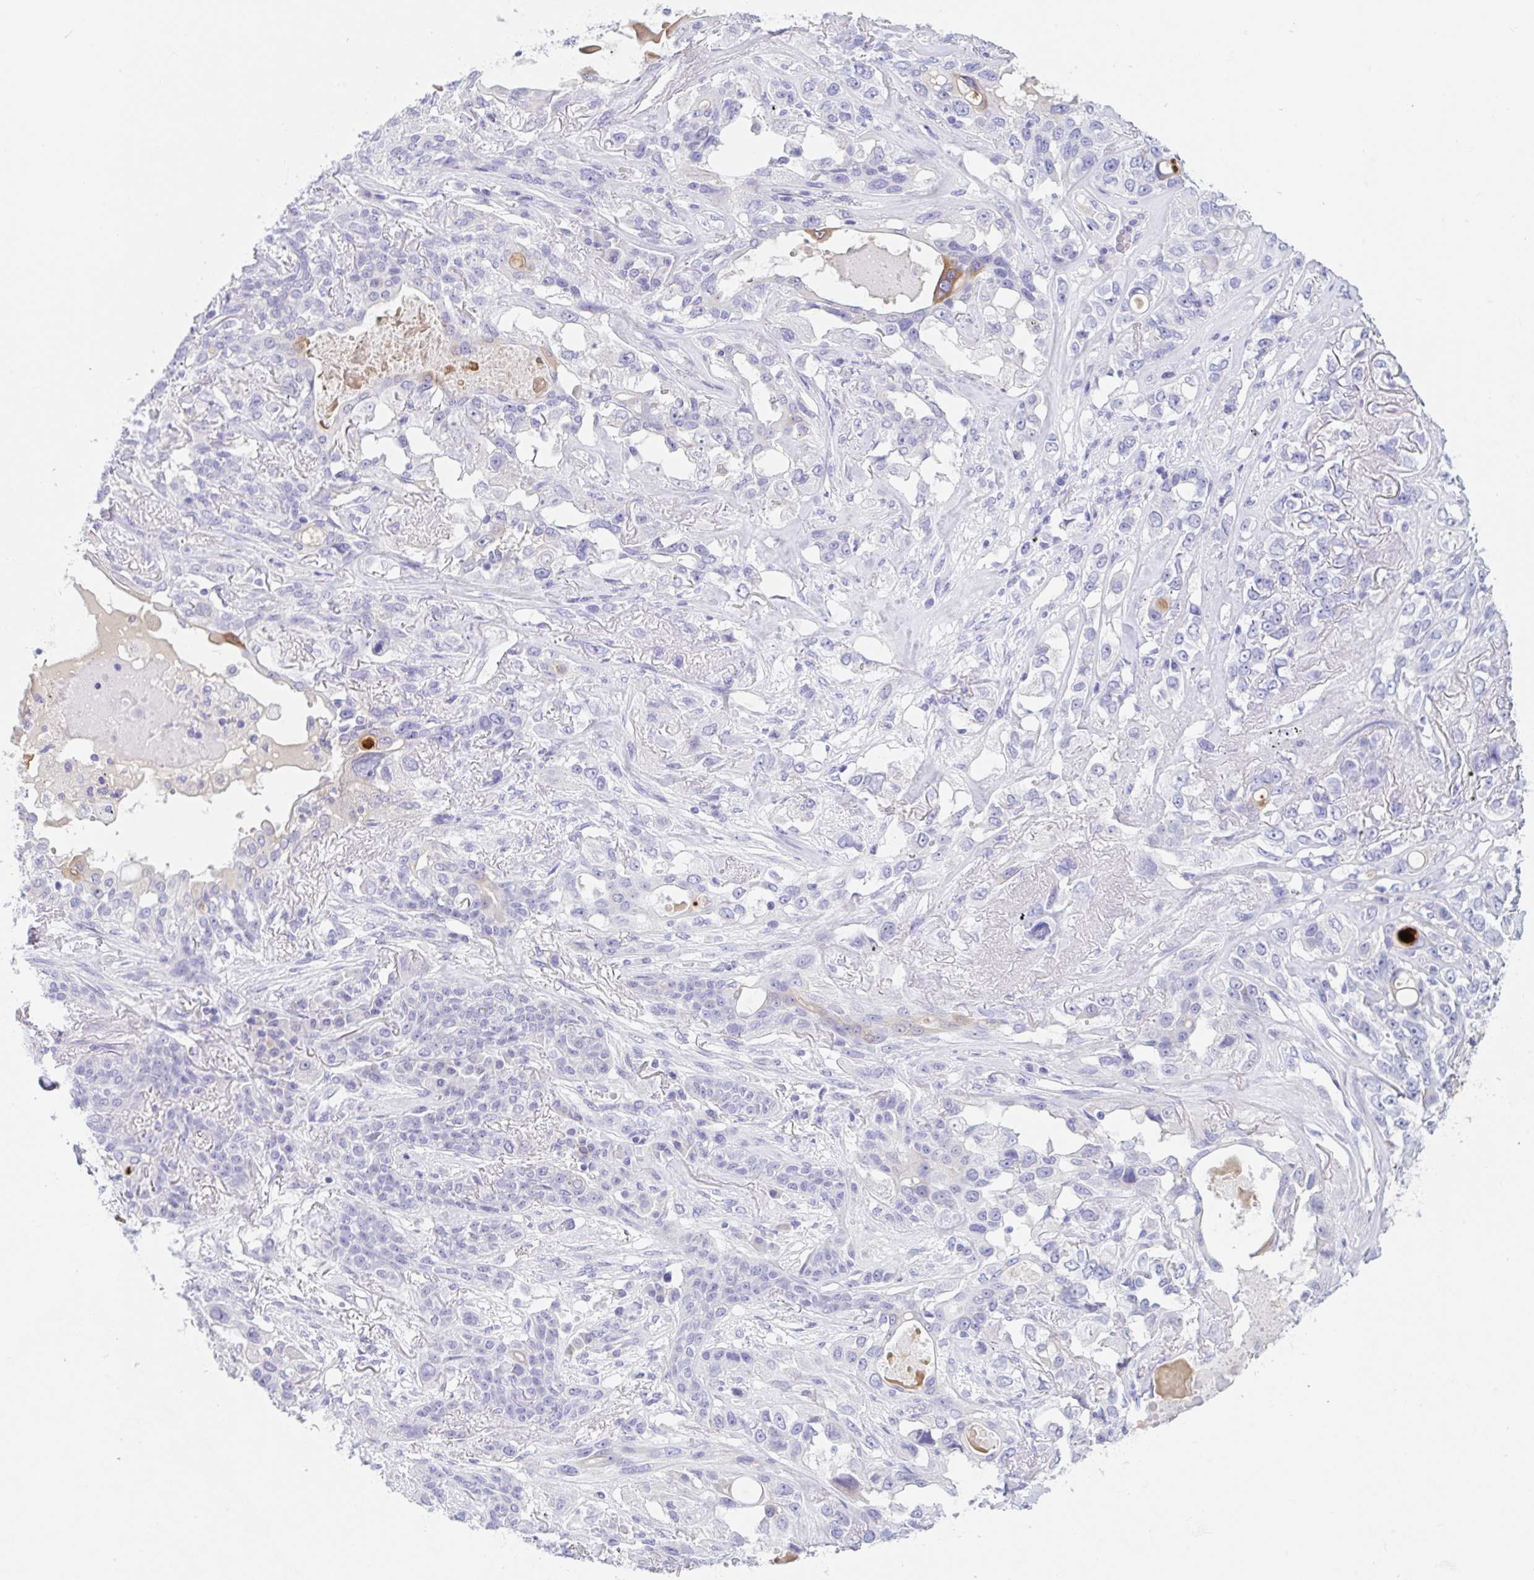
{"staining": {"intensity": "negative", "quantity": "none", "location": "none"}, "tissue": "lung cancer", "cell_type": "Tumor cells", "image_type": "cancer", "snomed": [{"axis": "morphology", "description": "Squamous cell carcinoma, NOS"}, {"axis": "topography", "description": "Lung"}], "caption": "Lung squamous cell carcinoma stained for a protein using immunohistochemistry reveals no expression tumor cells.", "gene": "KLK8", "patient": {"sex": "female", "age": 70}}